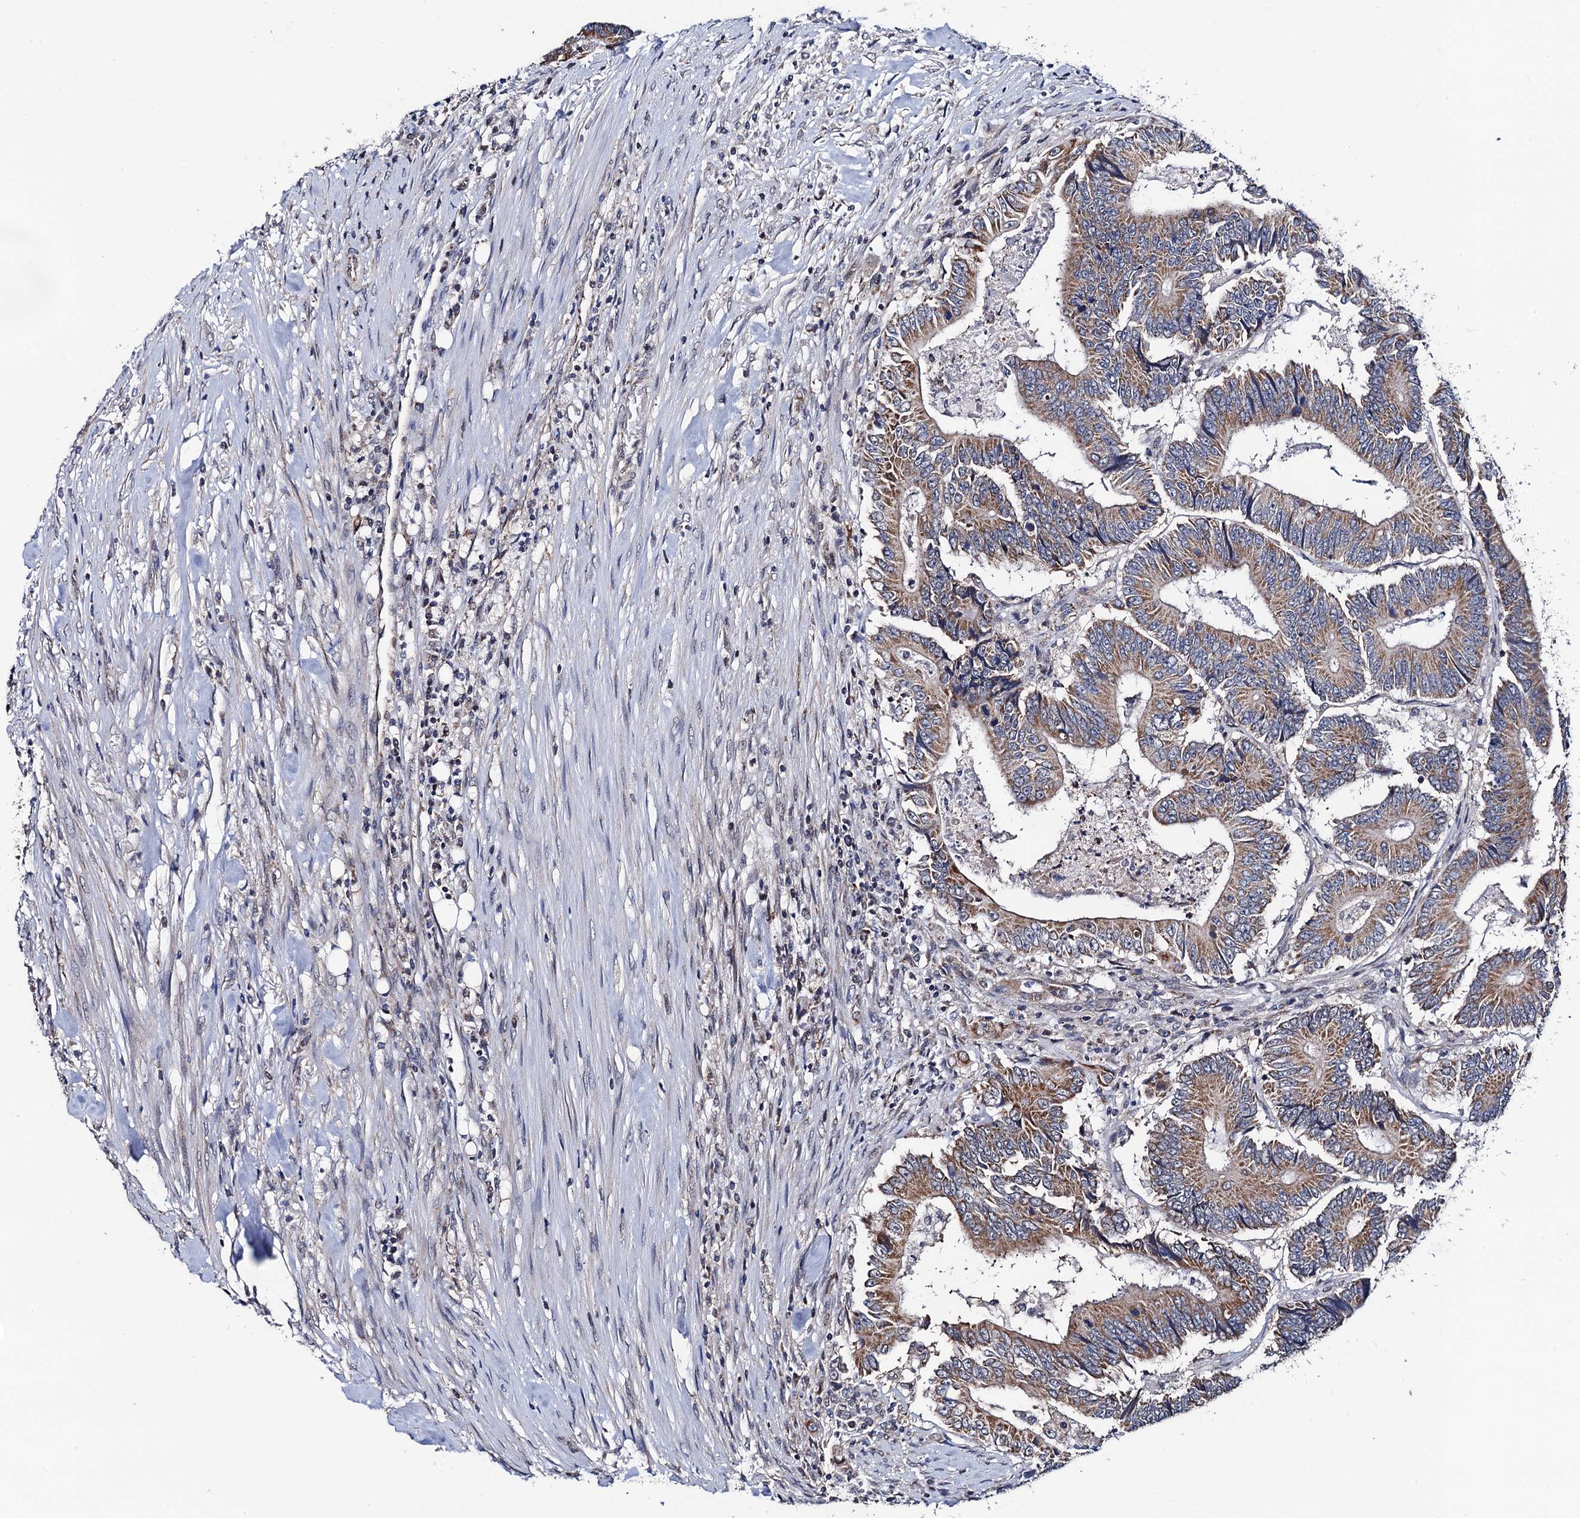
{"staining": {"intensity": "moderate", "quantity": ">75%", "location": "cytoplasmic/membranous"}, "tissue": "colorectal cancer", "cell_type": "Tumor cells", "image_type": "cancer", "snomed": [{"axis": "morphology", "description": "Adenocarcinoma, NOS"}, {"axis": "topography", "description": "Colon"}], "caption": "Human colorectal cancer stained for a protein (brown) displays moderate cytoplasmic/membranous positive positivity in about >75% of tumor cells.", "gene": "PTCD3", "patient": {"sex": "male", "age": 83}}